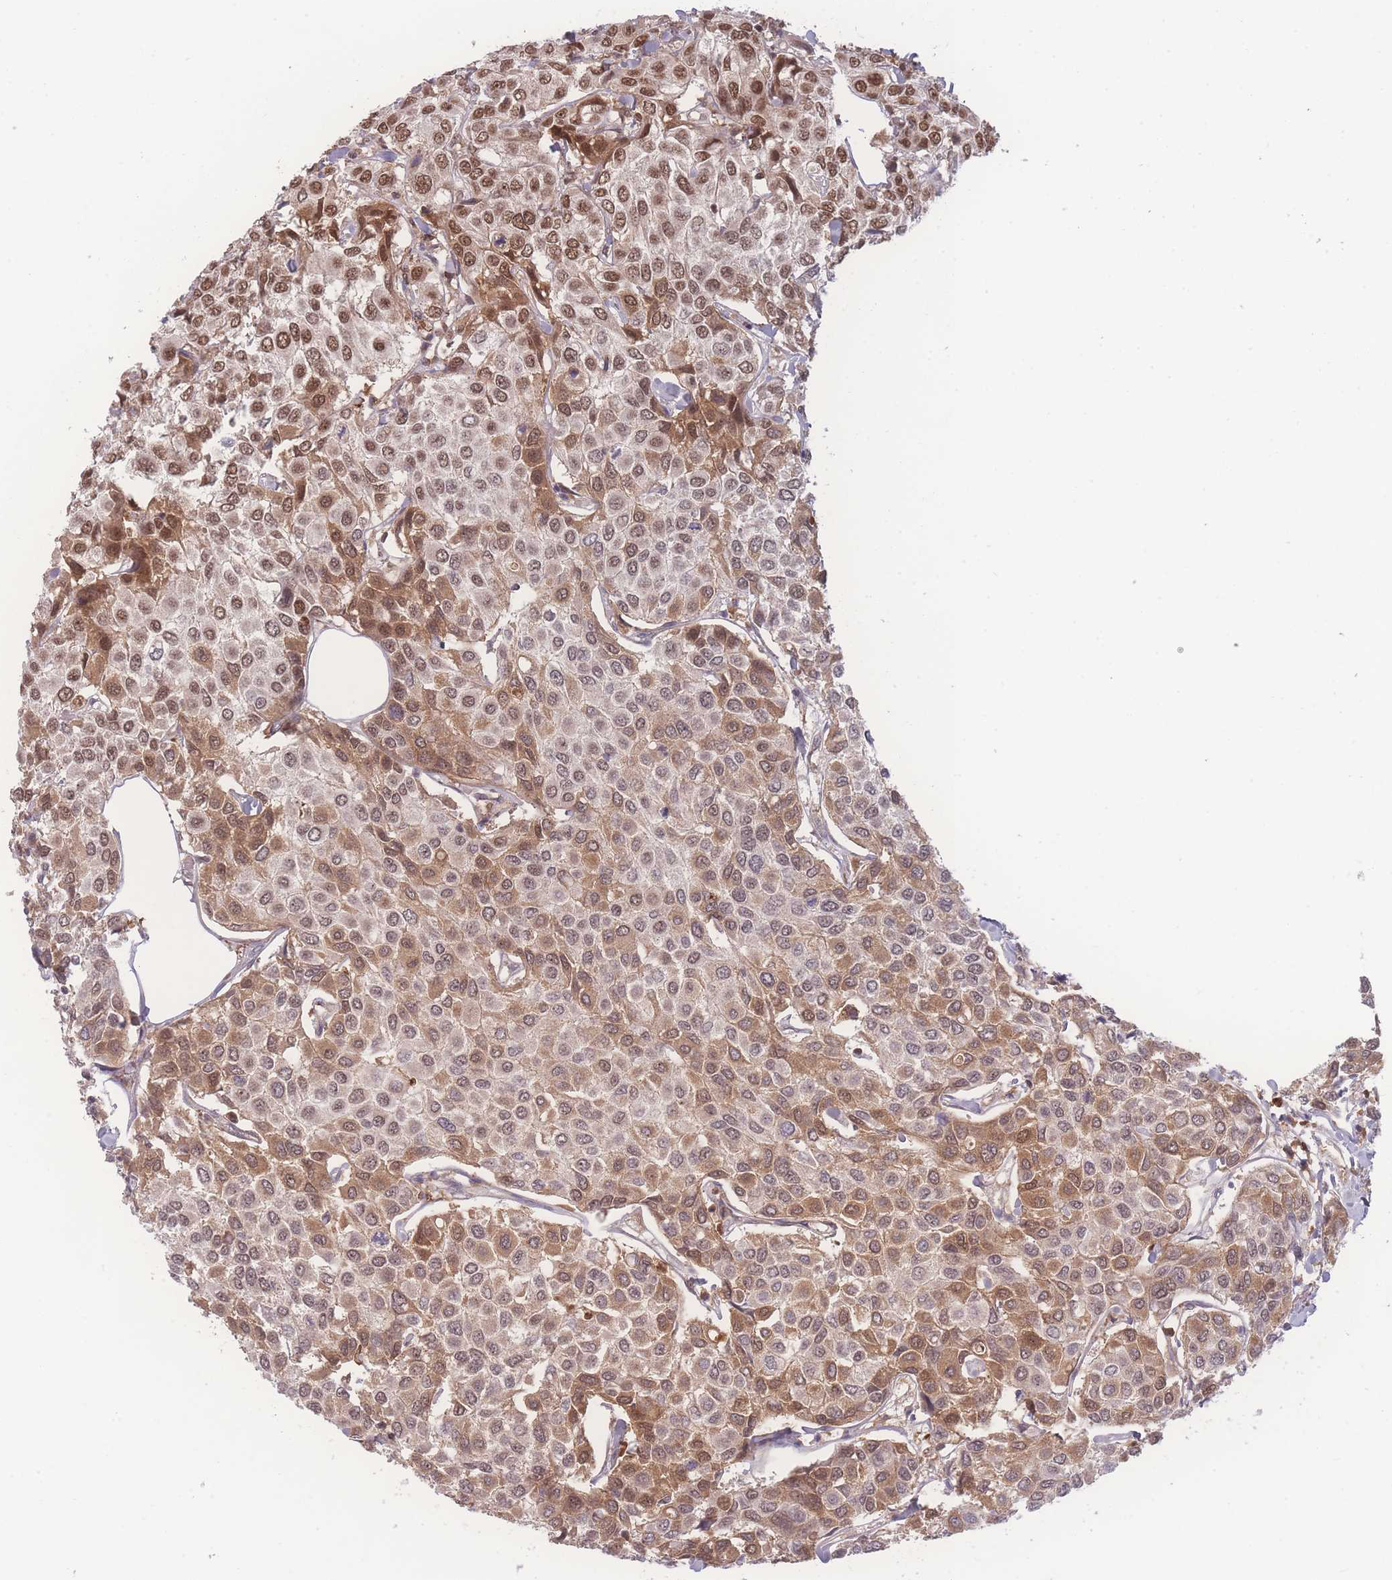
{"staining": {"intensity": "moderate", "quantity": ">75%", "location": "cytoplasmic/membranous,nuclear"}, "tissue": "breast cancer", "cell_type": "Tumor cells", "image_type": "cancer", "snomed": [{"axis": "morphology", "description": "Duct carcinoma"}, {"axis": "topography", "description": "Breast"}], "caption": "Breast invasive ductal carcinoma tissue exhibits moderate cytoplasmic/membranous and nuclear expression in about >75% of tumor cells The protein of interest is stained brown, and the nuclei are stained in blue (DAB IHC with brightfield microscopy, high magnification).", "gene": "RAVER1", "patient": {"sex": "female", "age": 55}}